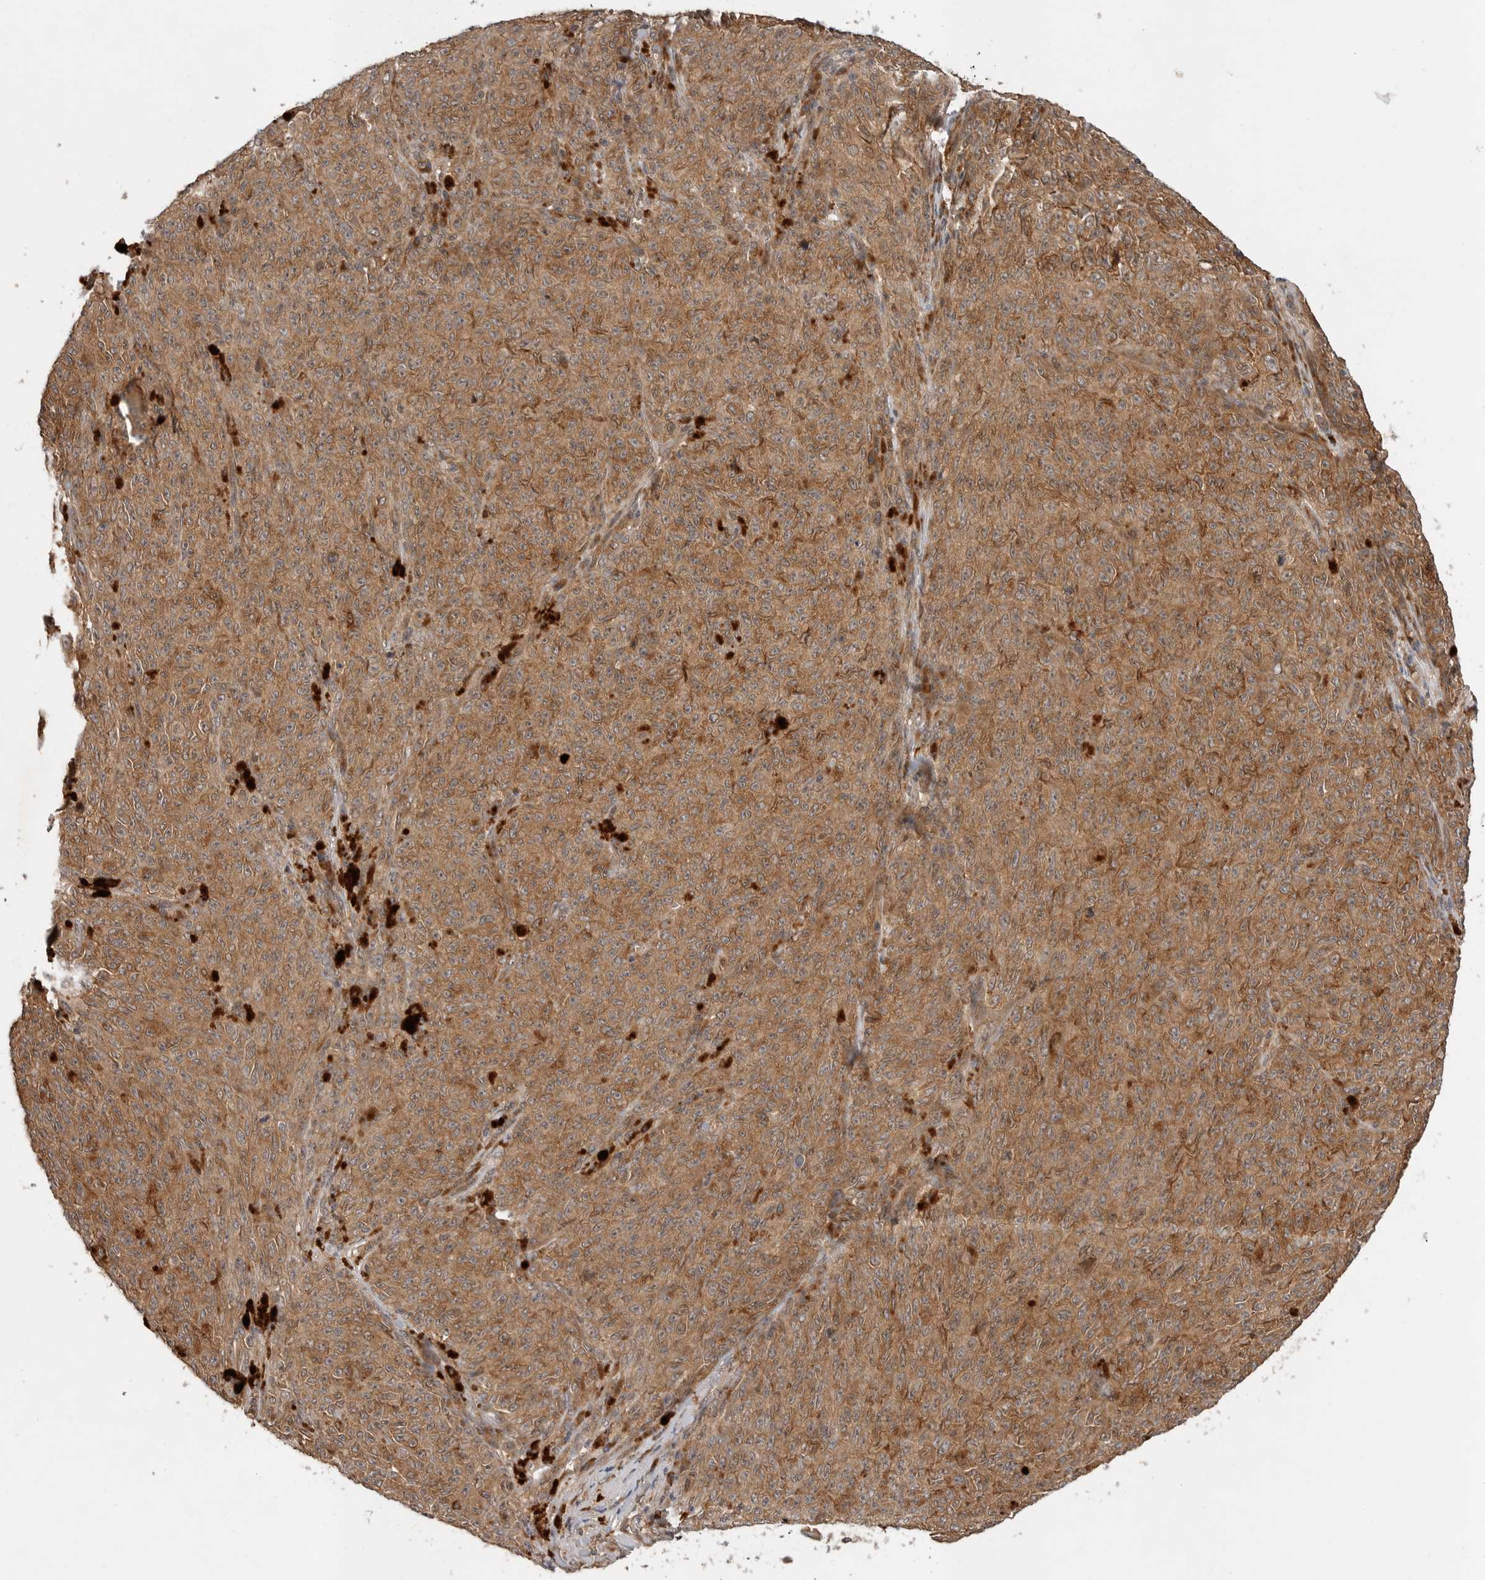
{"staining": {"intensity": "moderate", "quantity": ">75%", "location": "cytoplasmic/membranous"}, "tissue": "melanoma", "cell_type": "Tumor cells", "image_type": "cancer", "snomed": [{"axis": "morphology", "description": "Malignant melanoma, NOS"}, {"axis": "topography", "description": "Skin"}], "caption": "IHC (DAB) staining of human malignant melanoma demonstrates moderate cytoplasmic/membranous protein staining in approximately >75% of tumor cells.", "gene": "OSBPL9", "patient": {"sex": "female", "age": 82}}